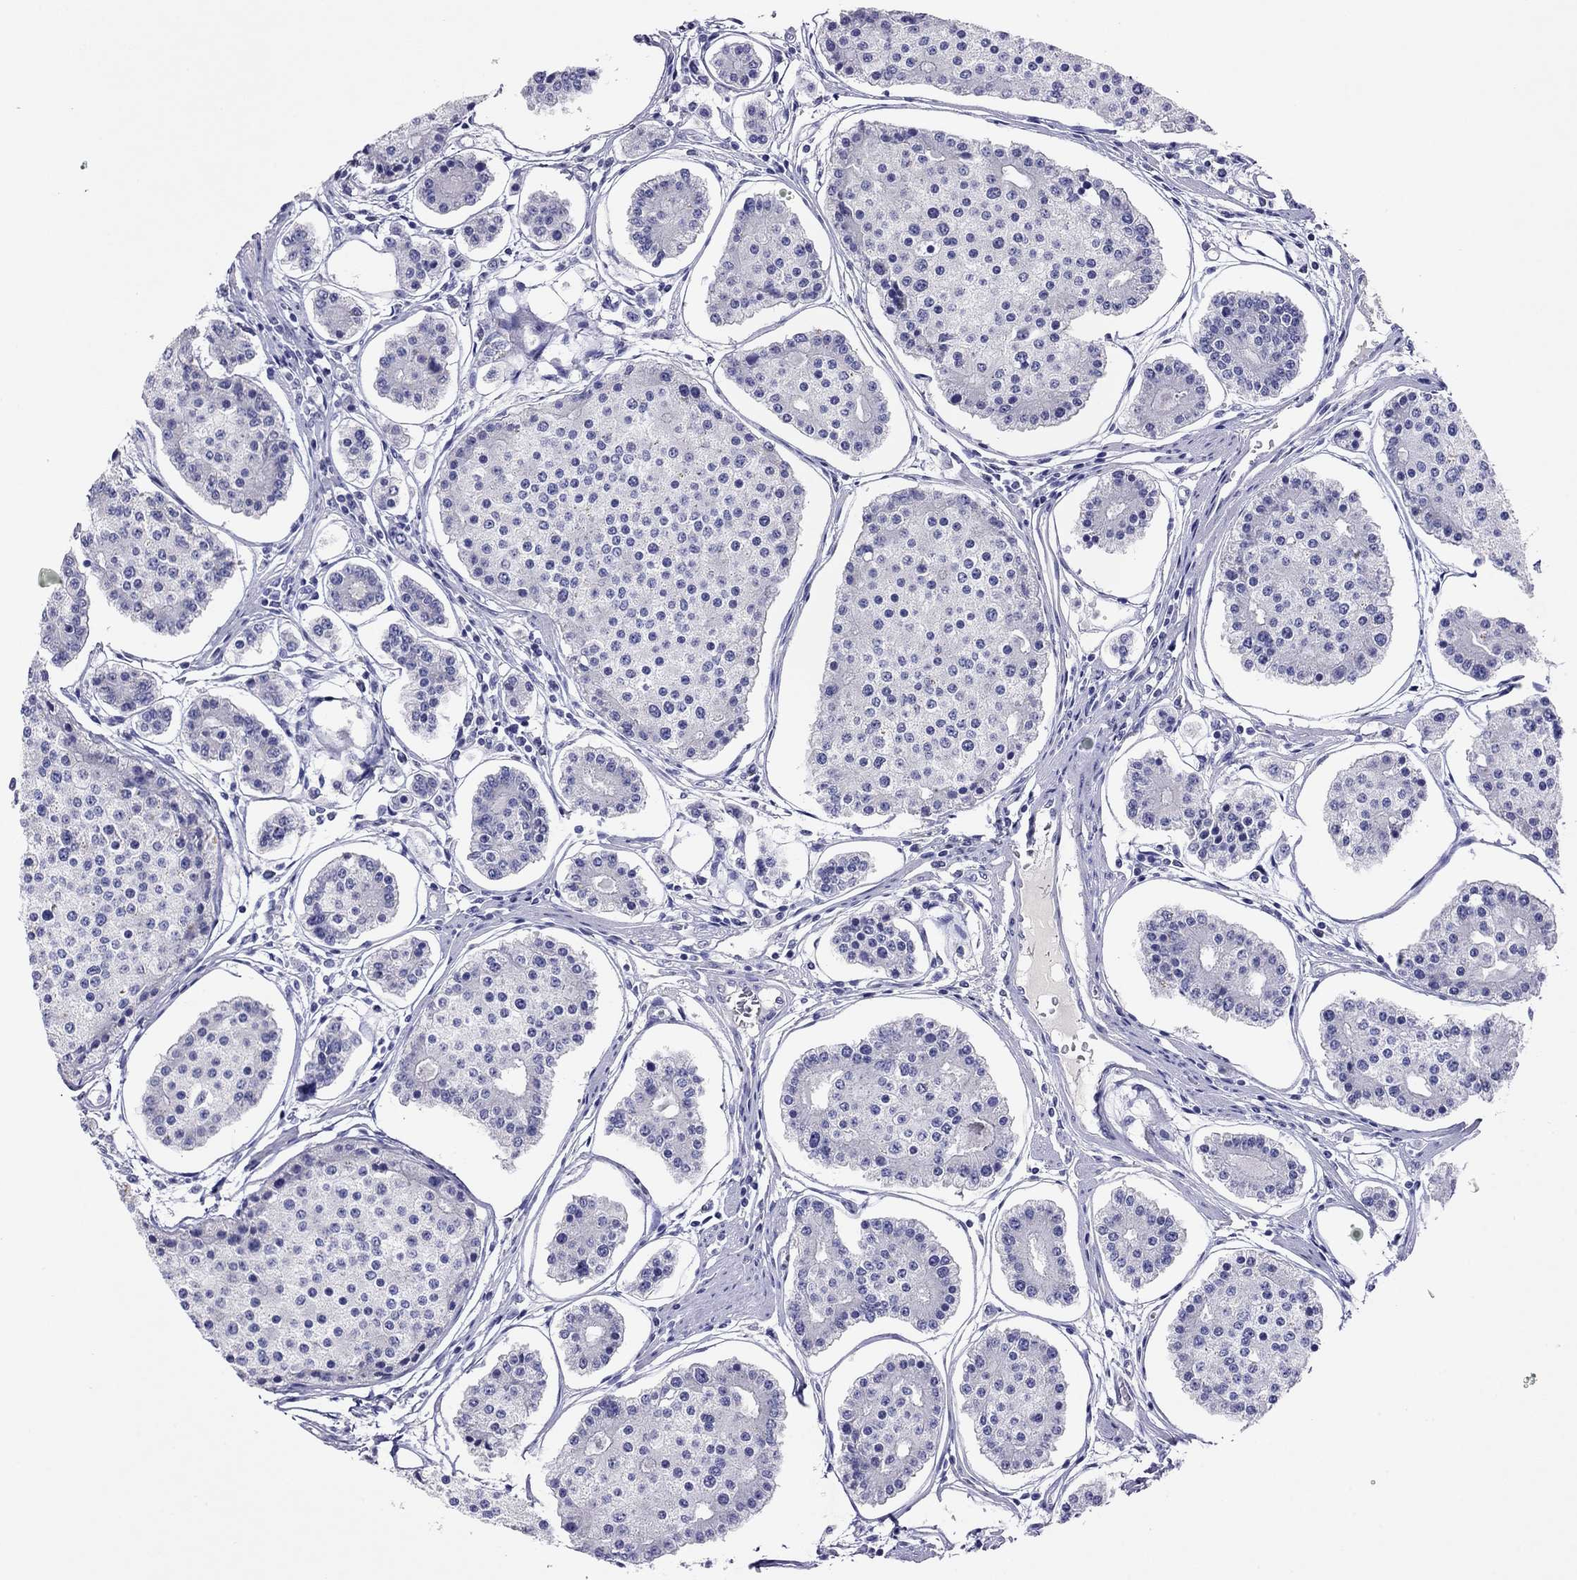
{"staining": {"intensity": "negative", "quantity": "none", "location": "none"}, "tissue": "carcinoid", "cell_type": "Tumor cells", "image_type": "cancer", "snomed": [{"axis": "morphology", "description": "Carcinoid, malignant, NOS"}, {"axis": "topography", "description": "Small intestine"}], "caption": "This is an immunohistochemistry photomicrograph of human carcinoid. There is no expression in tumor cells.", "gene": "CAPNS2", "patient": {"sex": "female", "age": 65}}